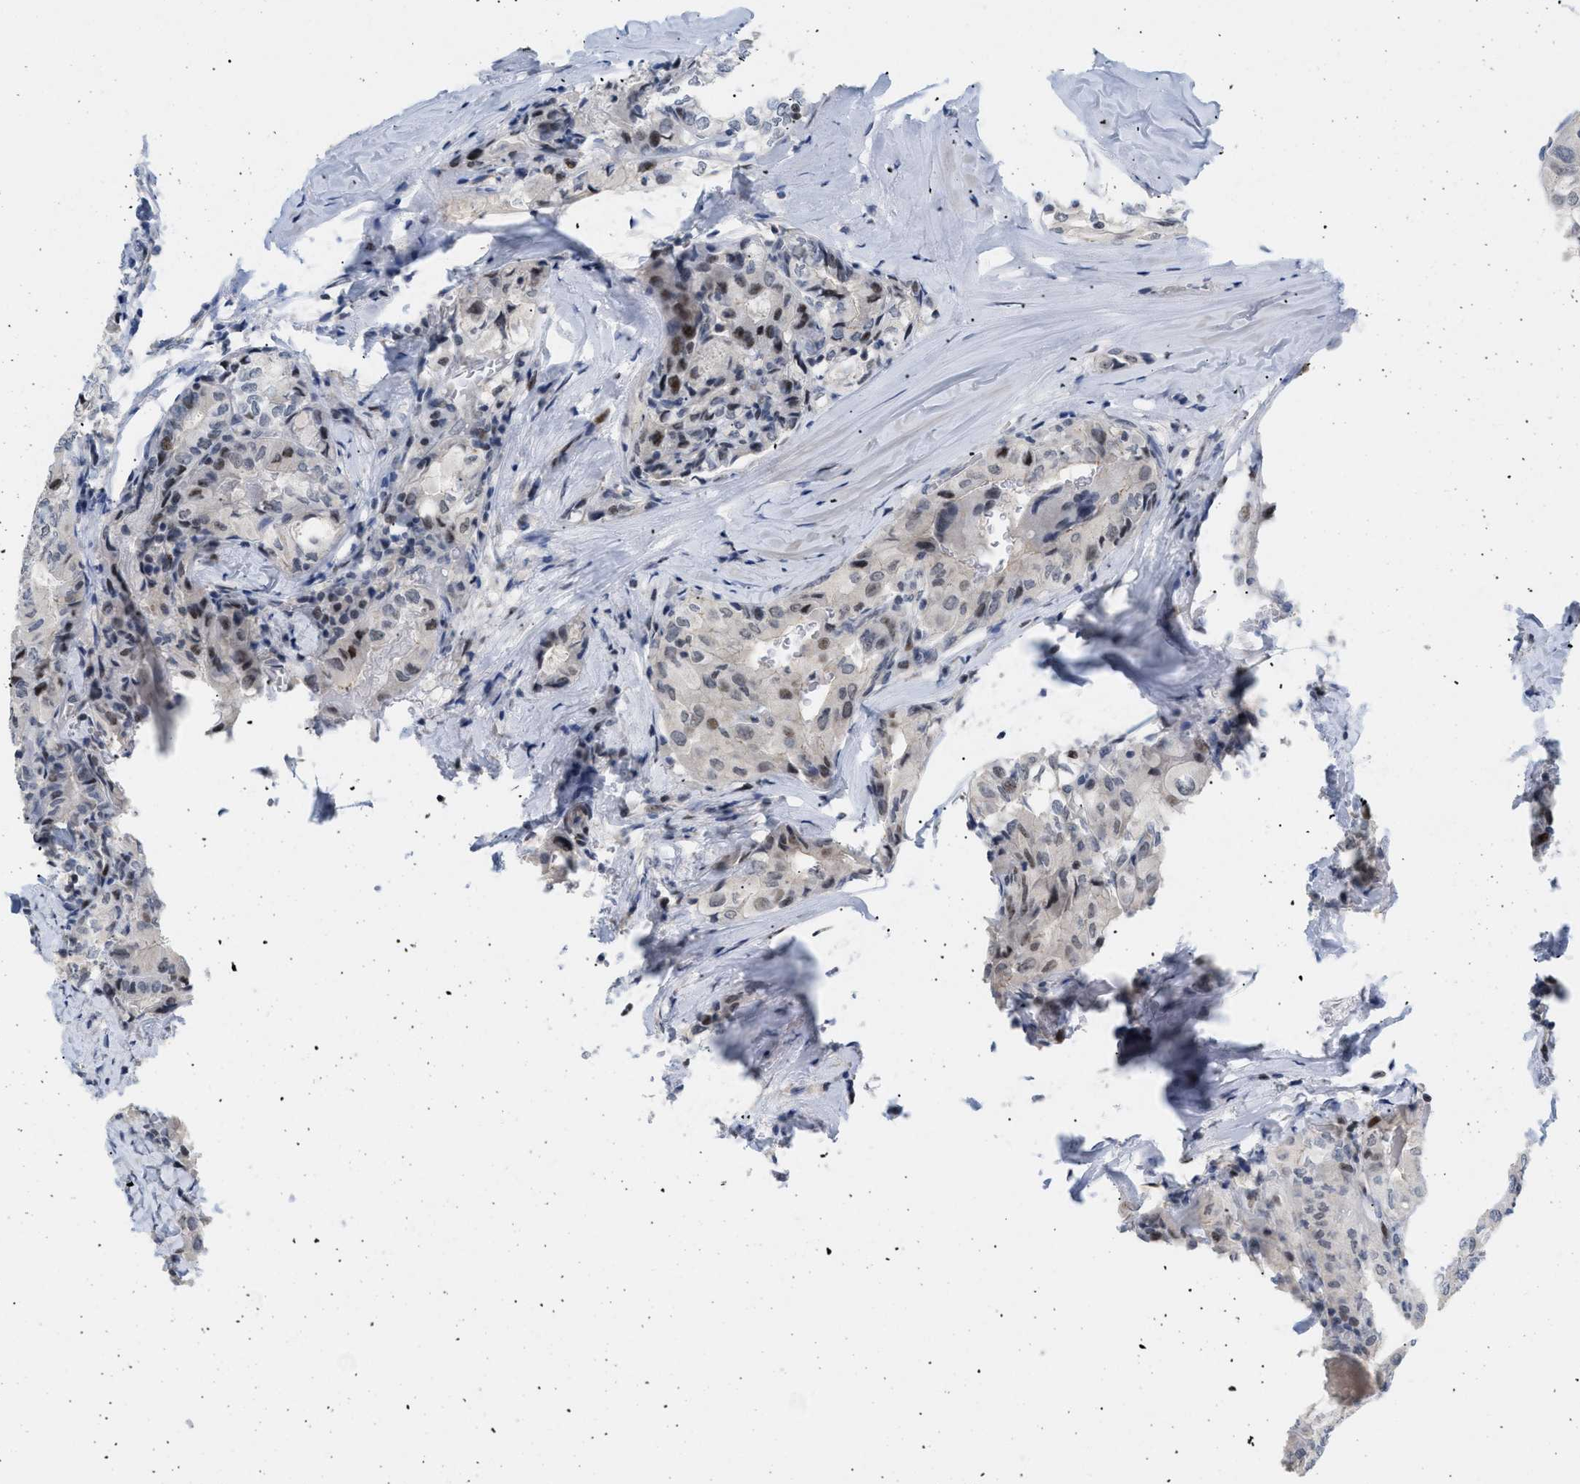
{"staining": {"intensity": "moderate", "quantity": "<25%", "location": "nuclear"}, "tissue": "thyroid cancer", "cell_type": "Tumor cells", "image_type": "cancer", "snomed": [{"axis": "morphology", "description": "Papillary adenocarcinoma, NOS"}, {"axis": "topography", "description": "Thyroid gland"}], "caption": "Immunohistochemical staining of thyroid cancer (papillary adenocarcinoma) displays low levels of moderate nuclear protein expression in about <25% of tumor cells.", "gene": "MED1", "patient": {"sex": "female", "age": 42}}